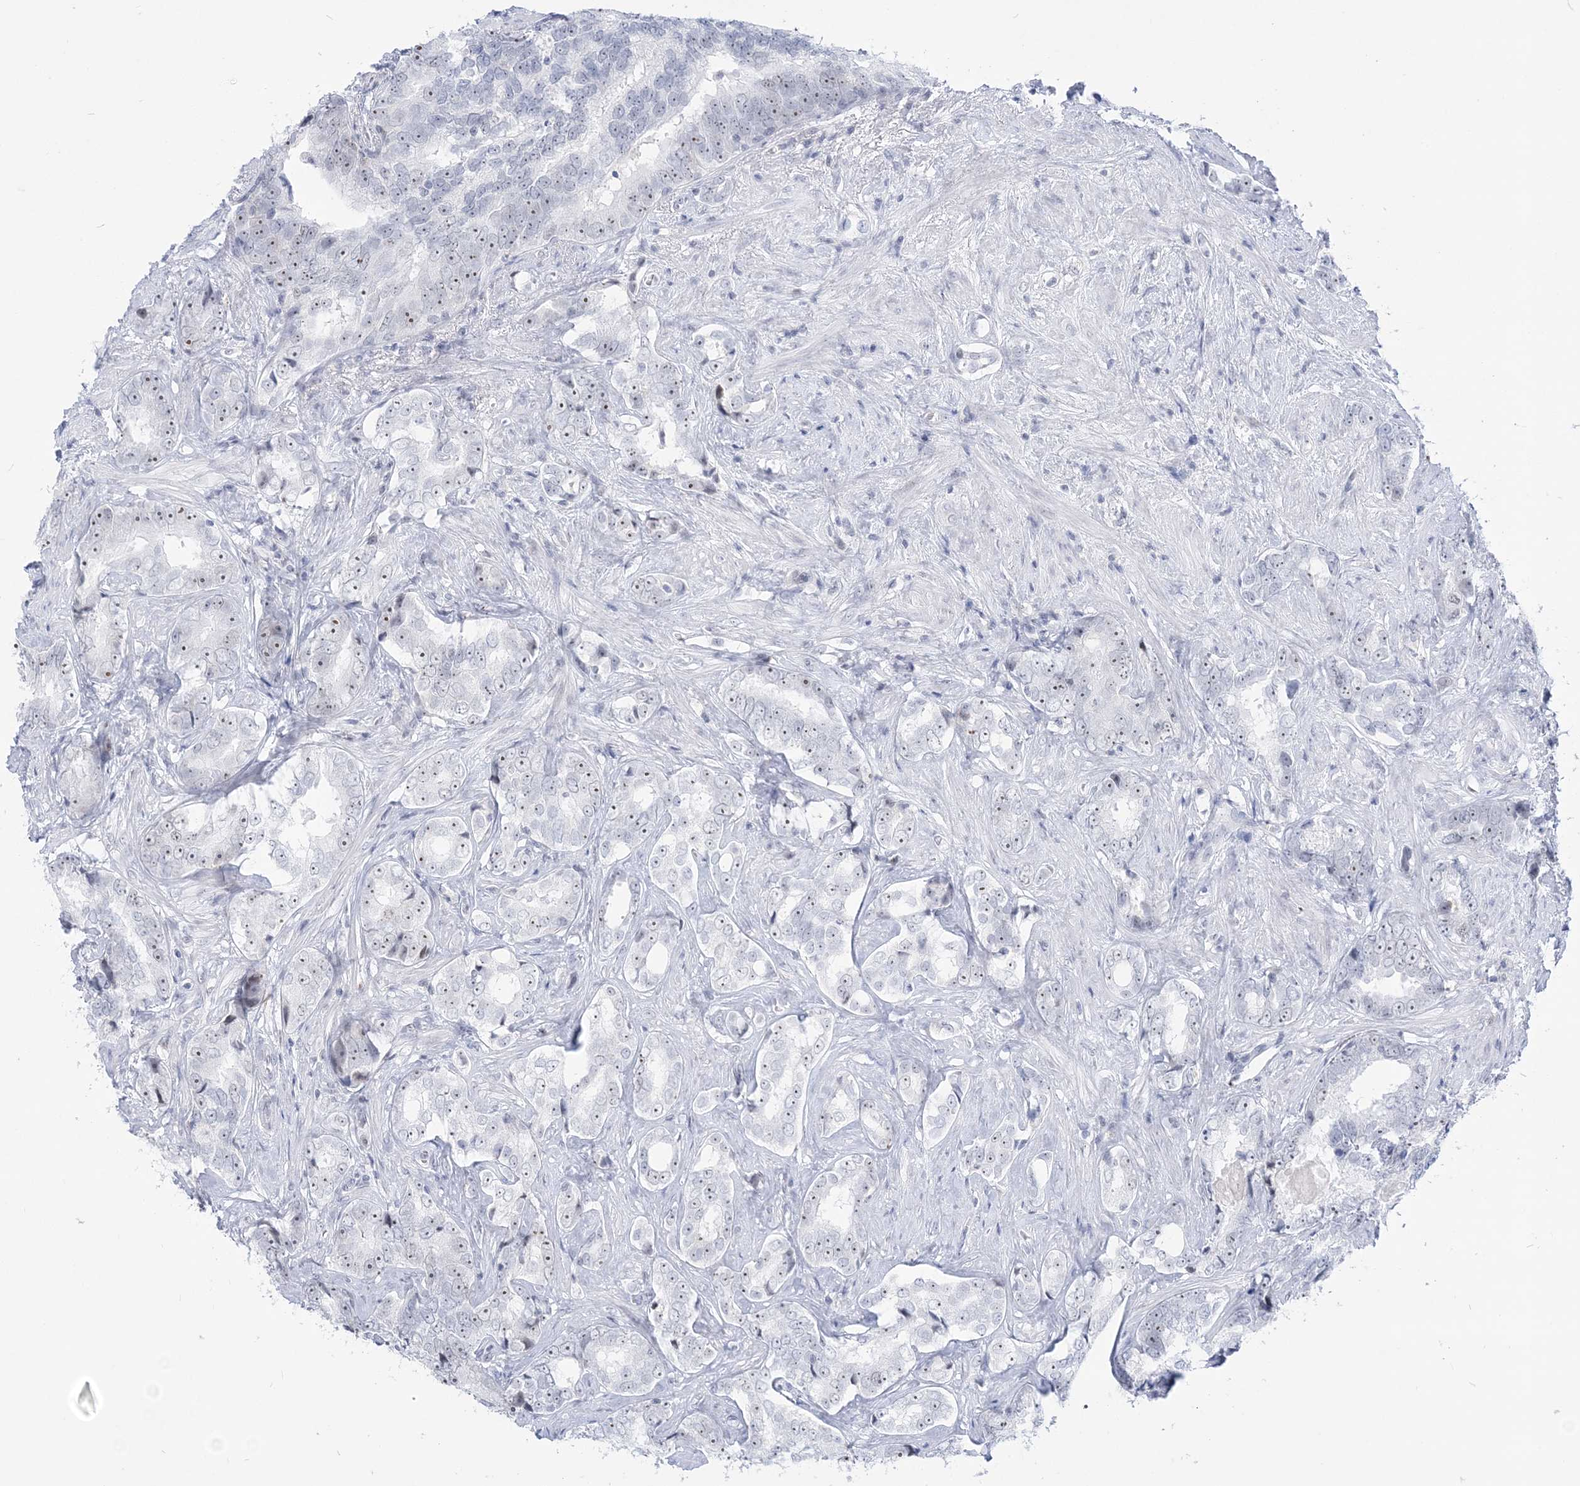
{"staining": {"intensity": "weak", "quantity": "<25%", "location": "nuclear"}, "tissue": "prostate cancer", "cell_type": "Tumor cells", "image_type": "cancer", "snomed": [{"axis": "morphology", "description": "Adenocarcinoma, High grade"}, {"axis": "topography", "description": "Prostate"}], "caption": "This is an immunohistochemistry micrograph of prostate high-grade adenocarcinoma. There is no expression in tumor cells.", "gene": "DDX21", "patient": {"sex": "male", "age": 66}}